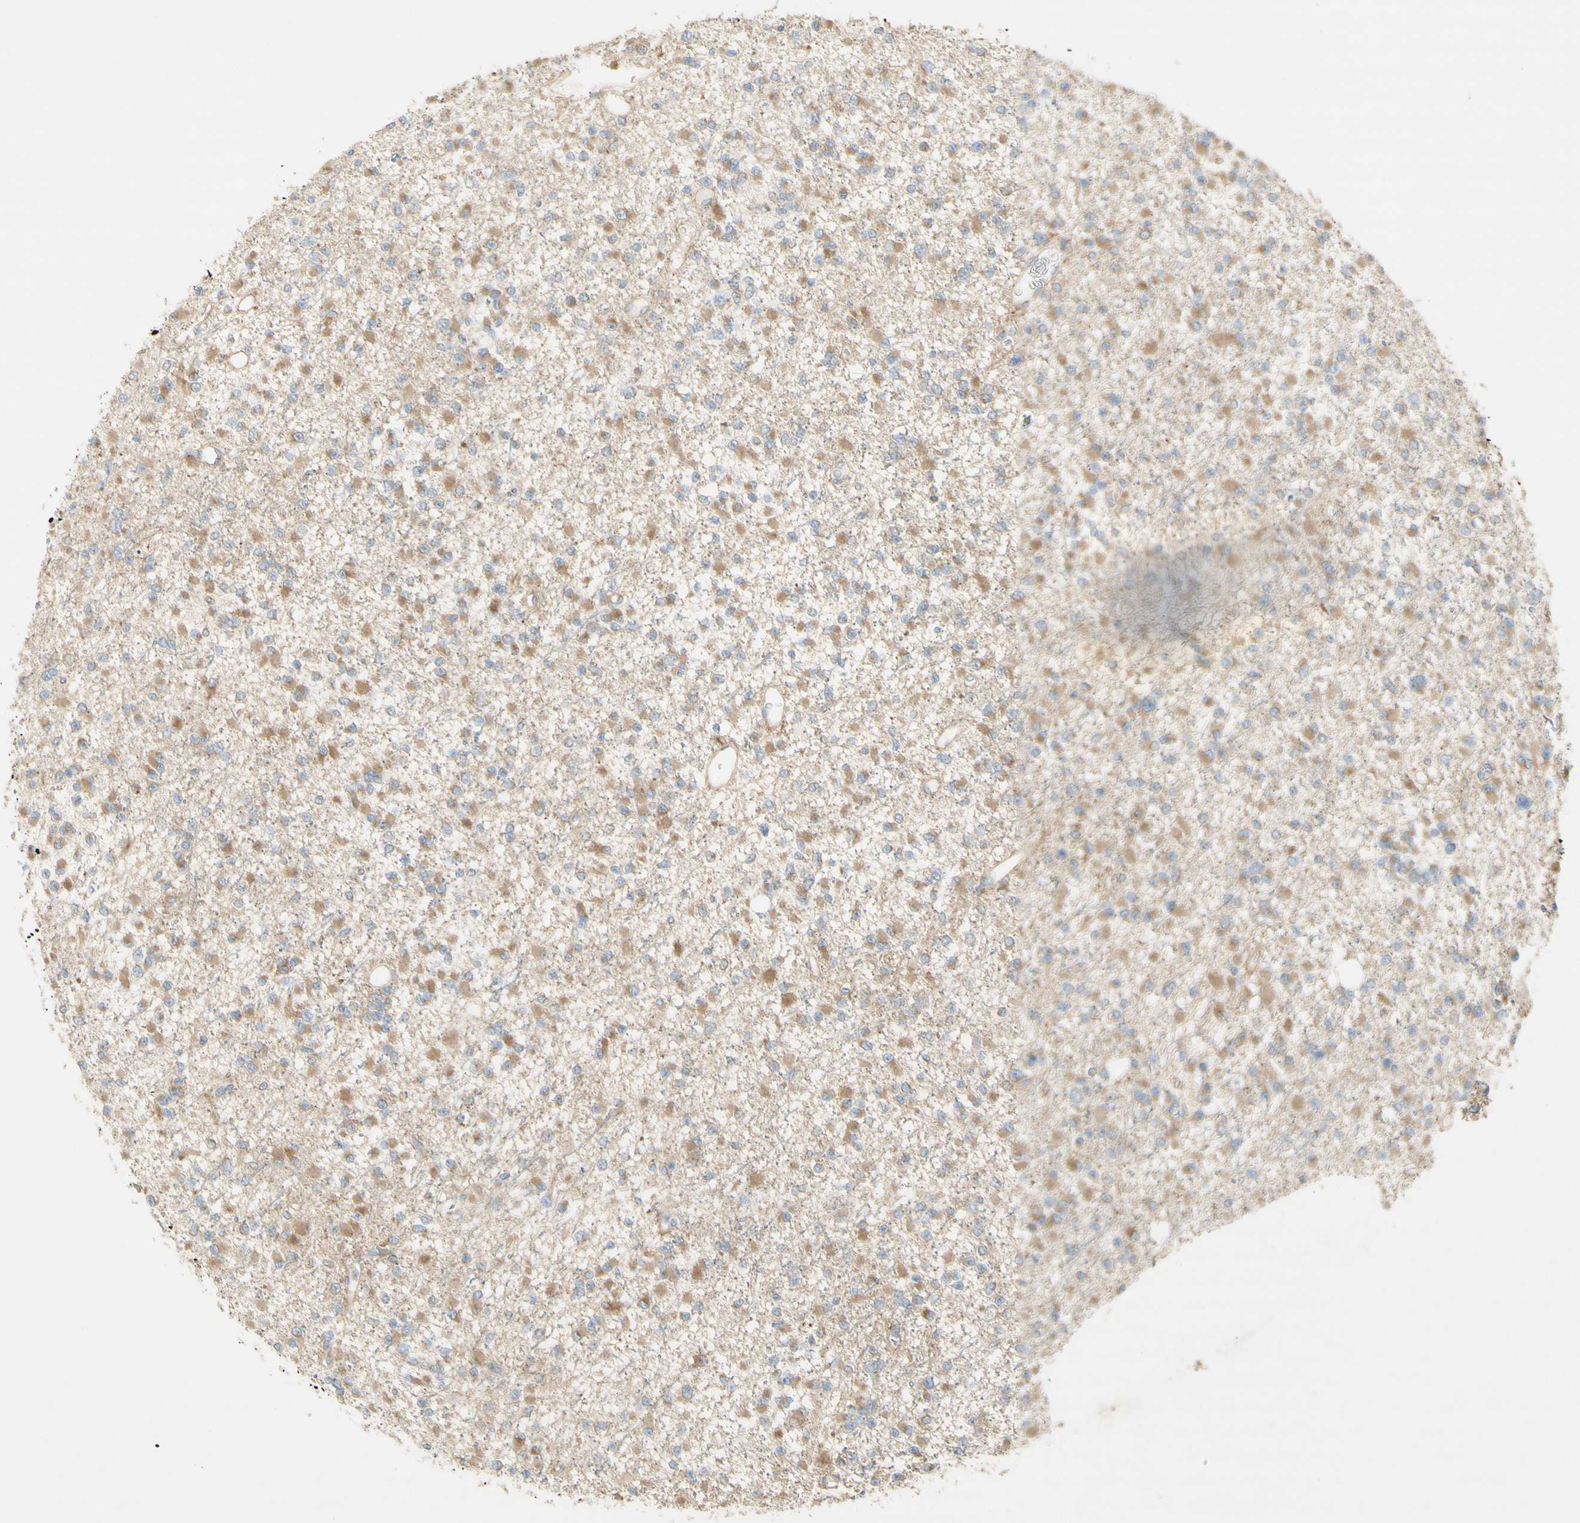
{"staining": {"intensity": "weak", "quantity": "25%-75%", "location": "cytoplasmic/membranous"}, "tissue": "glioma", "cell_type": "Tumor cells", "image_type": "cancer", "snomed": [{"axis": "morphology", "description": "Glioma, malignant, Low grade"}, {"axis": "topography", "description": "Brain"}], "caption": "A photomicrograph of human low-grade glioma (malignant) stained for a protein shows weak cytoplasmic/membranous brown staining in tumor cells.", "gene": "DYNC1H1", "patient": {"sex": "female", "age": 22}}